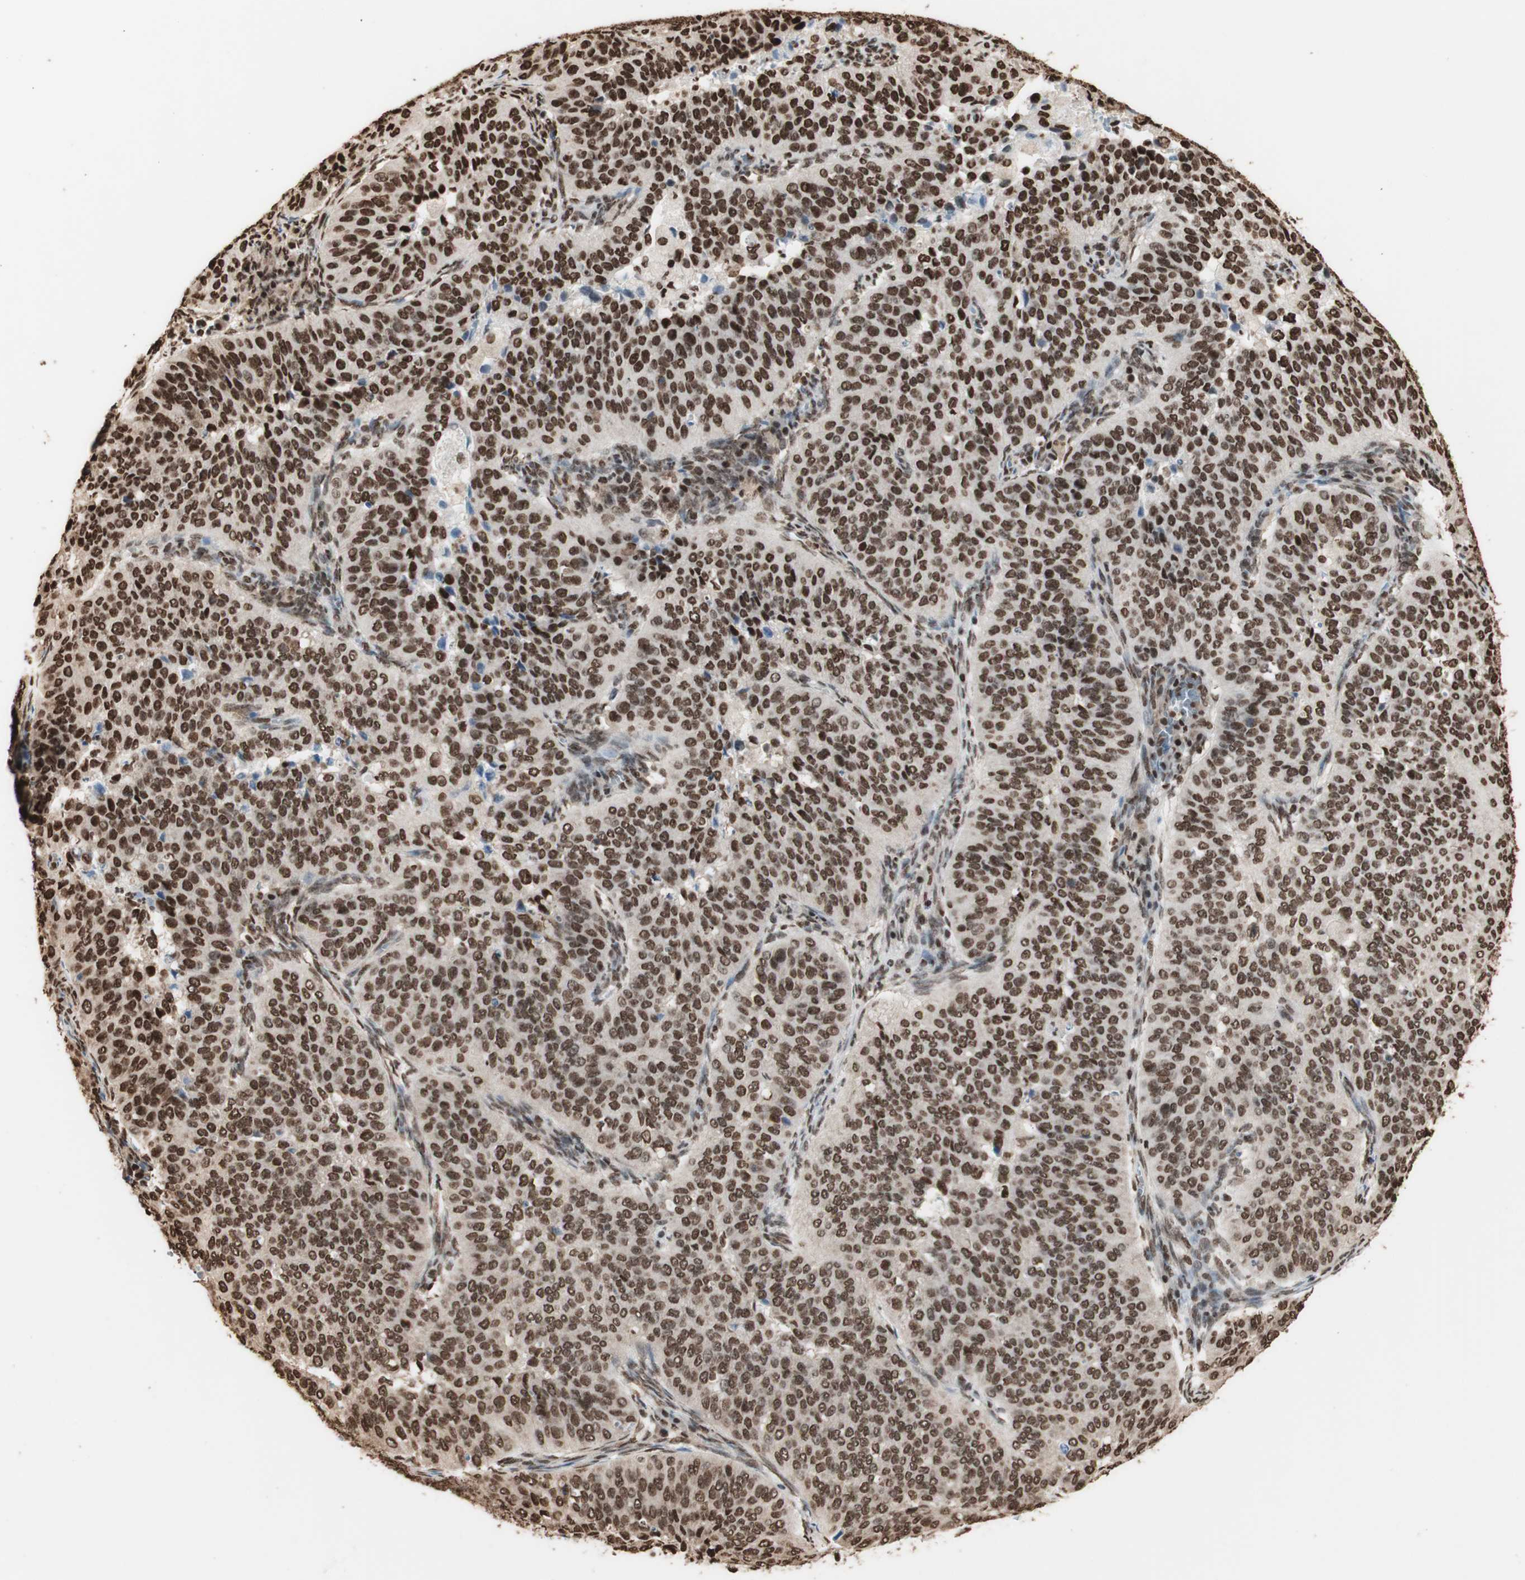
{"staining": {"intensity": "strong", "quantity": ">75%", "location": "cytoplasmic/membranous,nuclear"}, "tissue": "cervical cancer", "cell_type": "Tumor cells", "image_type": "cancer", "snomed": [{"axis": "morphology", "description": "Normal tissue, NOS"}, {"axis": "morphology", "description": "Squamous cell carcinoma, NOS"}, {"axis": "topography", "description": "Cervix"}], "caption": "Cervical cancer was stained to show a protein in brown. There is high levels of strong cytoplasmic/membranous and nuclear expression in about >75% of tumor cells.", "gene": "HNRNPA2B1", "patient": {"sex": "female", "age": 39}}